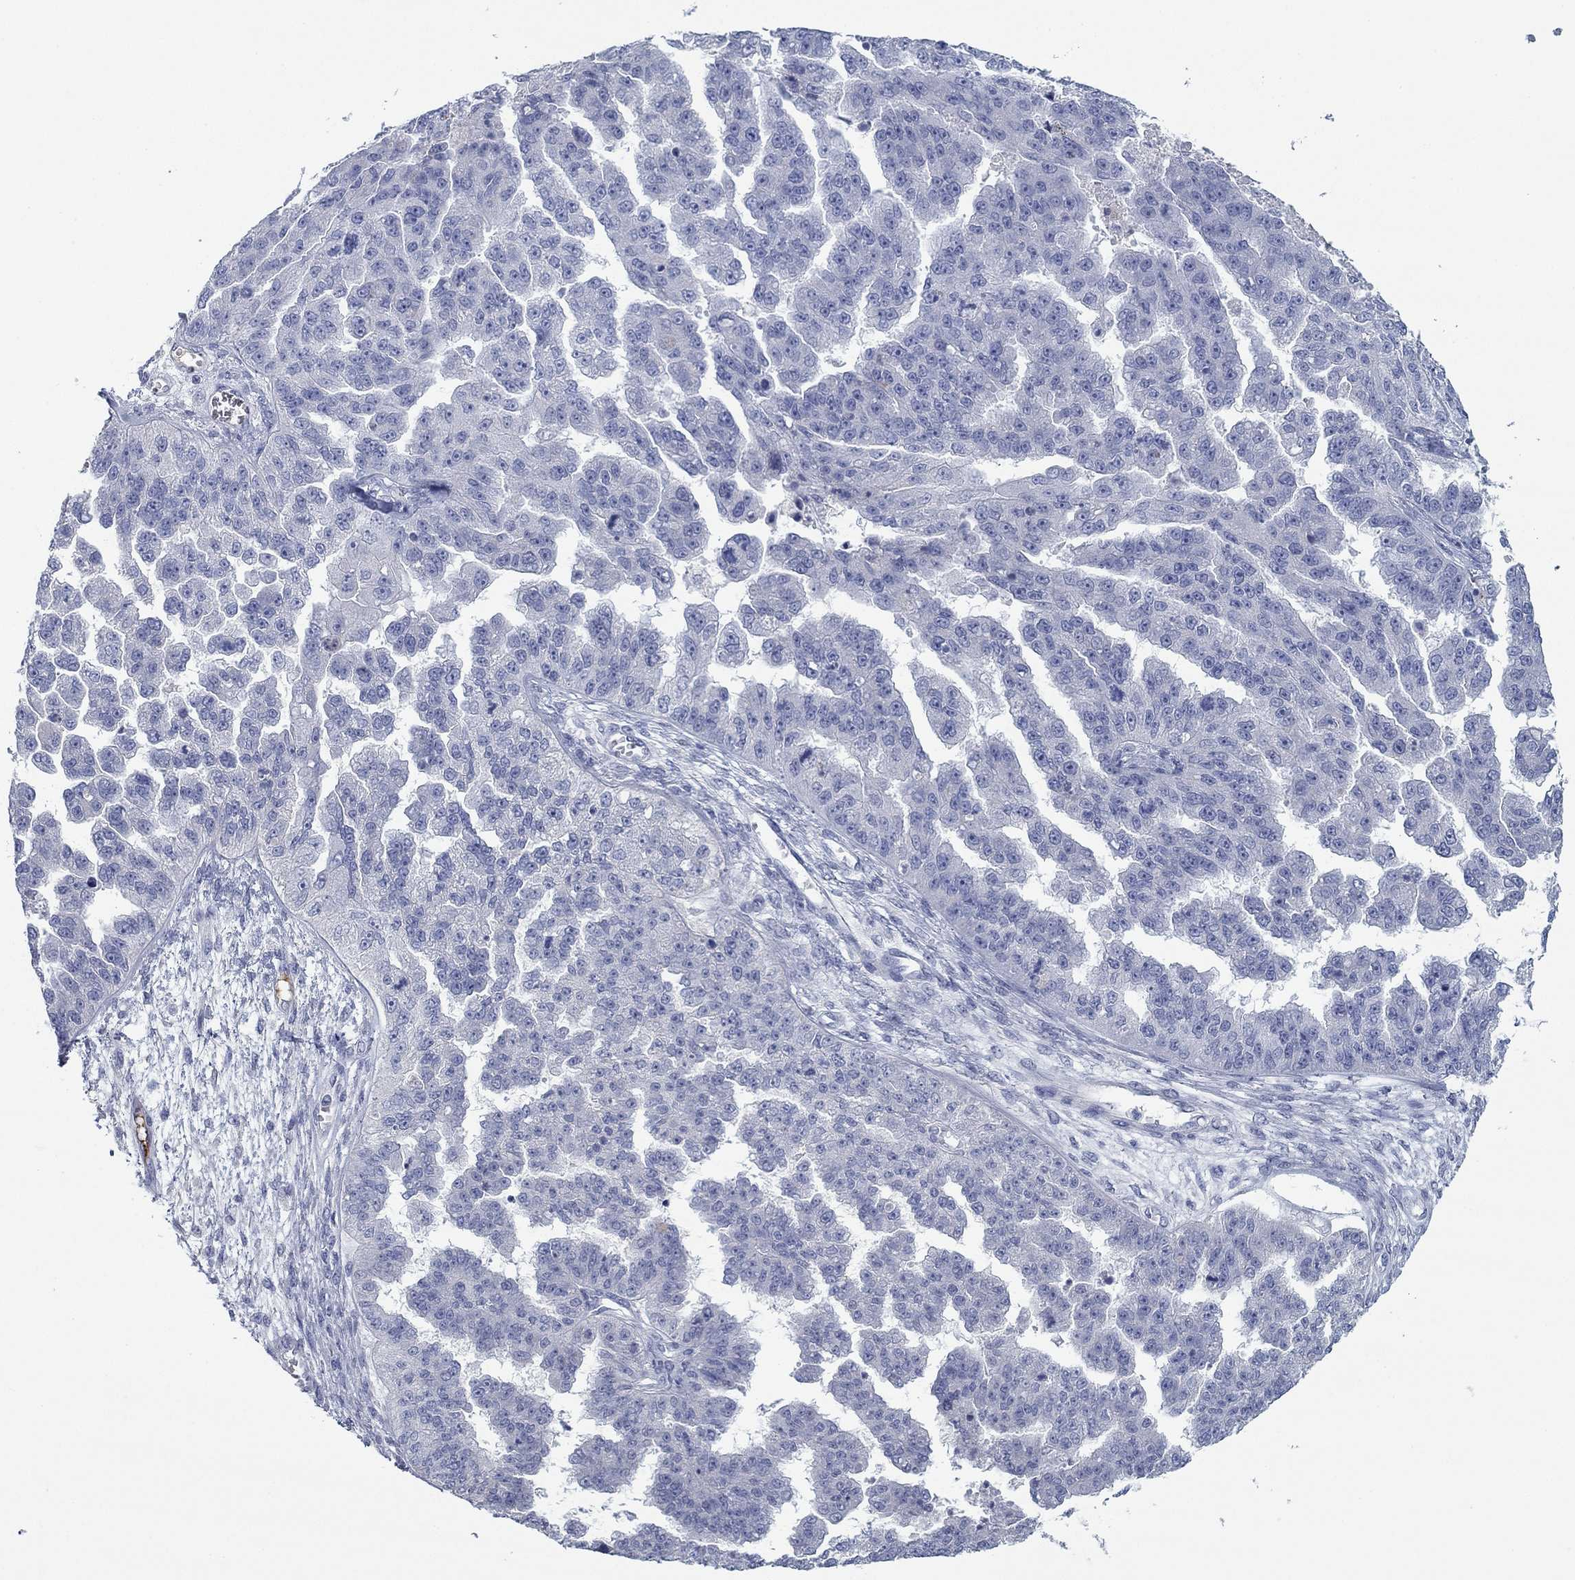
{"staining": {"intensity": "negative", "quantity": "none", "location": "none"}, "tissue": "ovarian cancer", "cell_type": "Tumor cells", "image_type": "cancer", "snomed": [{"axis": "morphology", "description": "Cystadenocarcinoma, serous, NOS"}, {"axis": "topography", "description": "Ovary"}], "caption": "Protein analysis of ovarian cancer displays no significant expression in tumor cells.", "gene": "APOC3", "patient": {"sex": "female", "age": 58}}